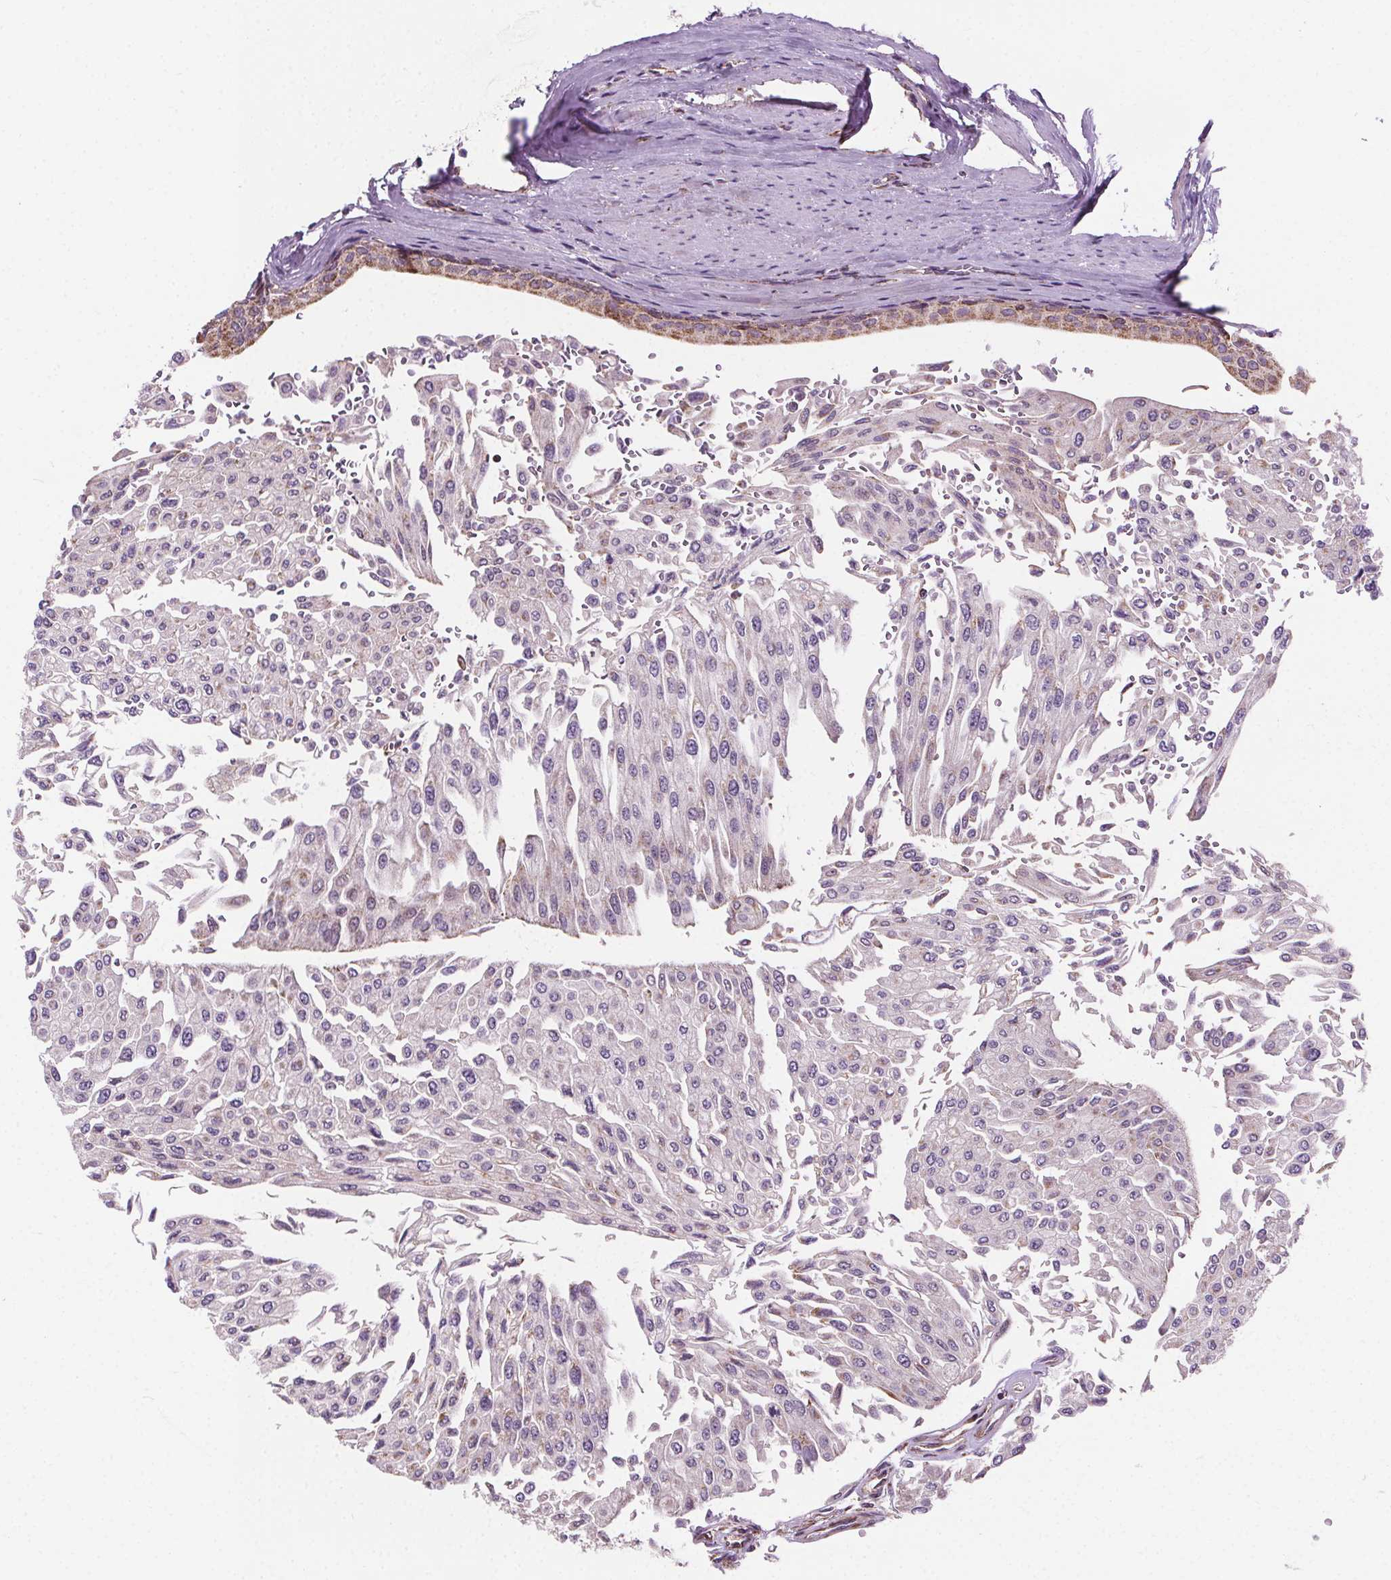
{"staining": {"intensity": "negative", "quantity": "none", "location": "none"}, "tissue": "urothelial cancer", "cell_type": "Tumor cells", "image_type": "cancer", "snomed": [{"axis": "morphology", "description": "Urothelial carcinoma, NOS"}, {"axis": "topography", "description": "Urinary bladder"}], "caption": "Human urothelial cancer stained for a protein using IHC reveals no expression in tumor cells.", "gene": "GOLT1B", "patient": {"sex": "male", "age": 67}}